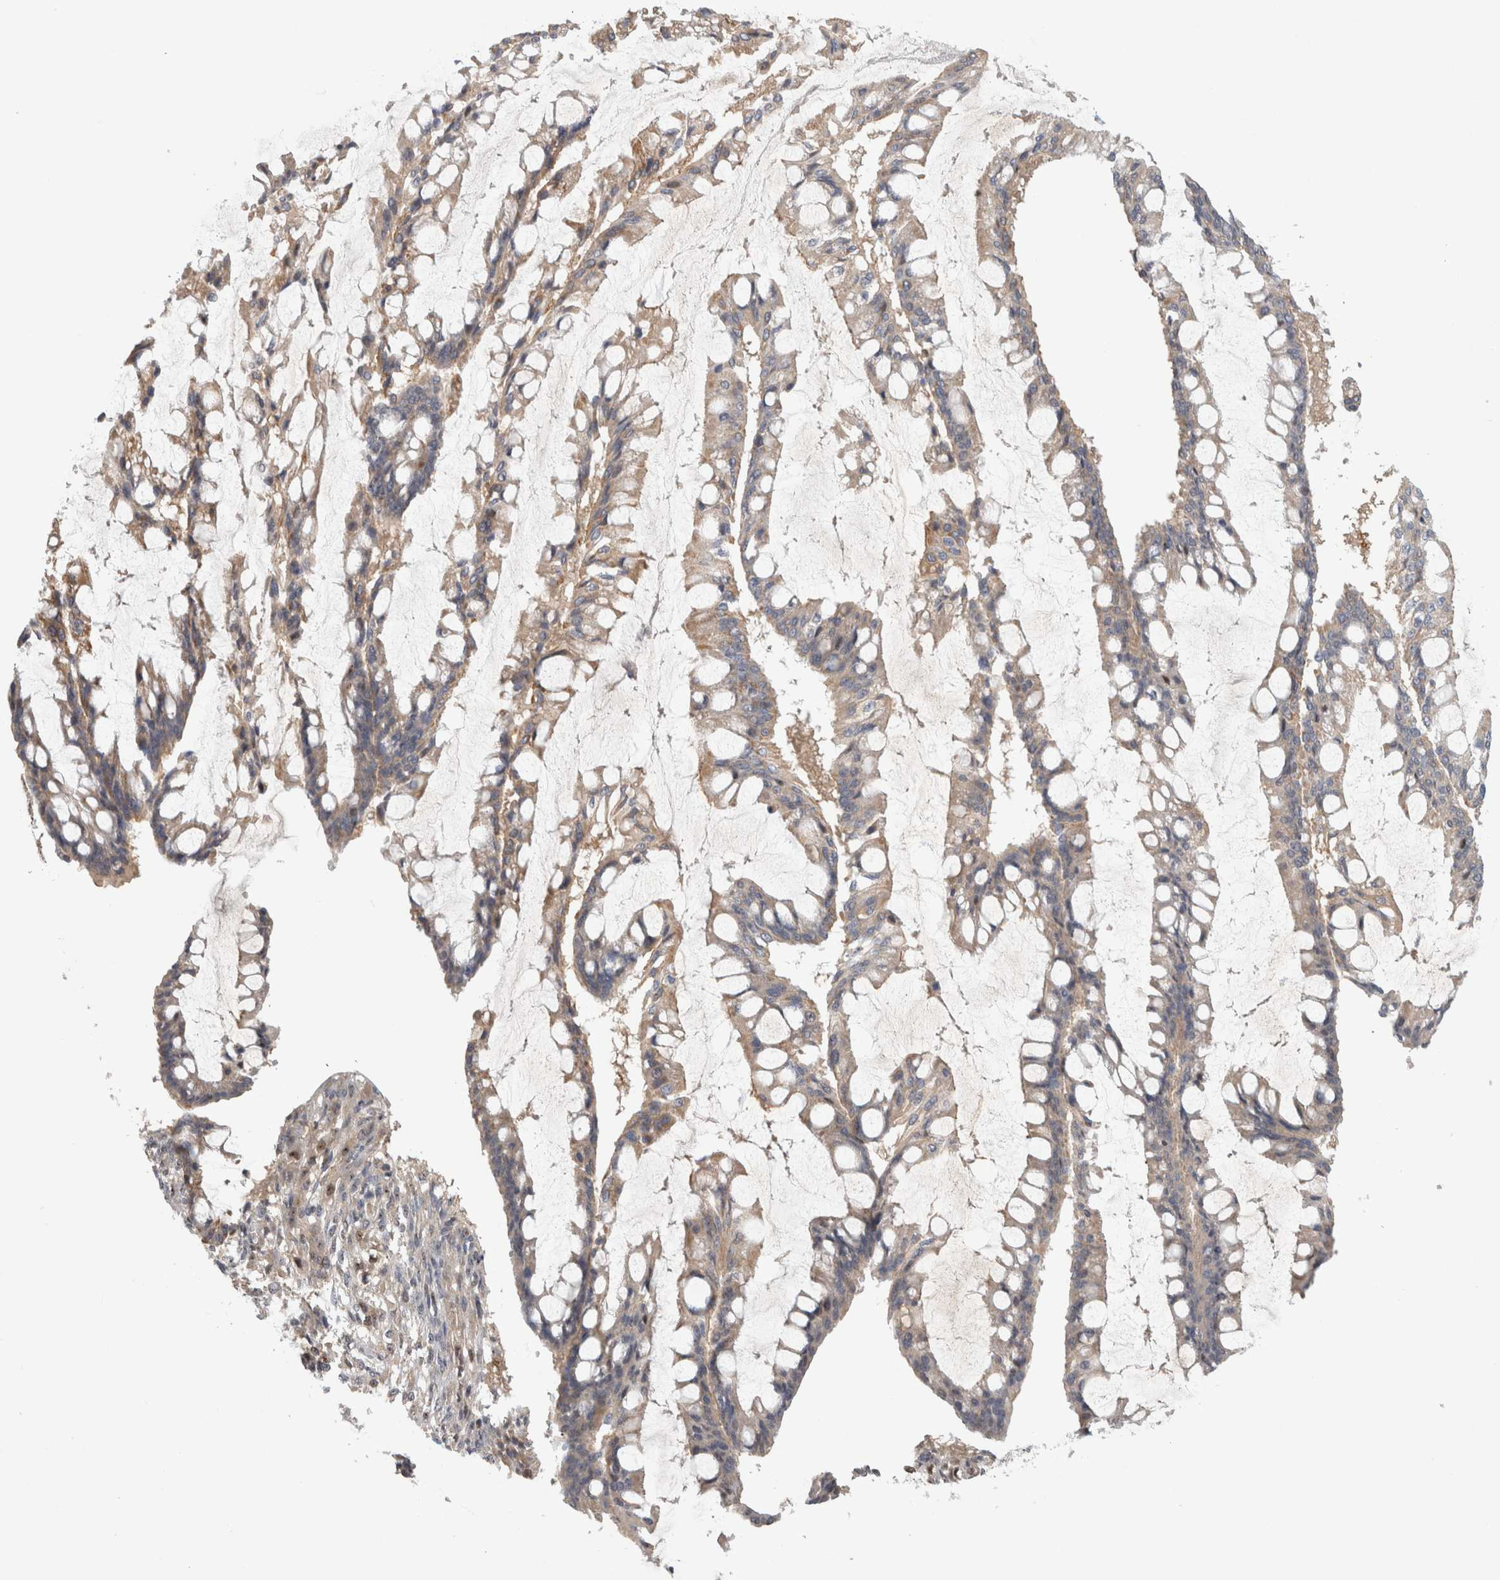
{"staining": {"intensity": "moderate", "quantity": "25%-75%", "location": "cytoplasmic/membranous"}, "tissue": "ovarian cancer", "cell_type": "Tumor cells", "image_type": "cancer", "snomed": [{"axis": "morphology", "description": "Cystadenocarcinoma, mucinous, NOS"}, {"axis": "topography", "description": "Ovary"}], "caption": "Ovarian mucinous cystadenocarcinoma stained for a protein (brown) exhibits moderate cytoplasmic/membranous positive positivity in about 25%-75% of tumor cells.", "gene": "PIGP", "patient": {"sex": "female", "age": 73}}